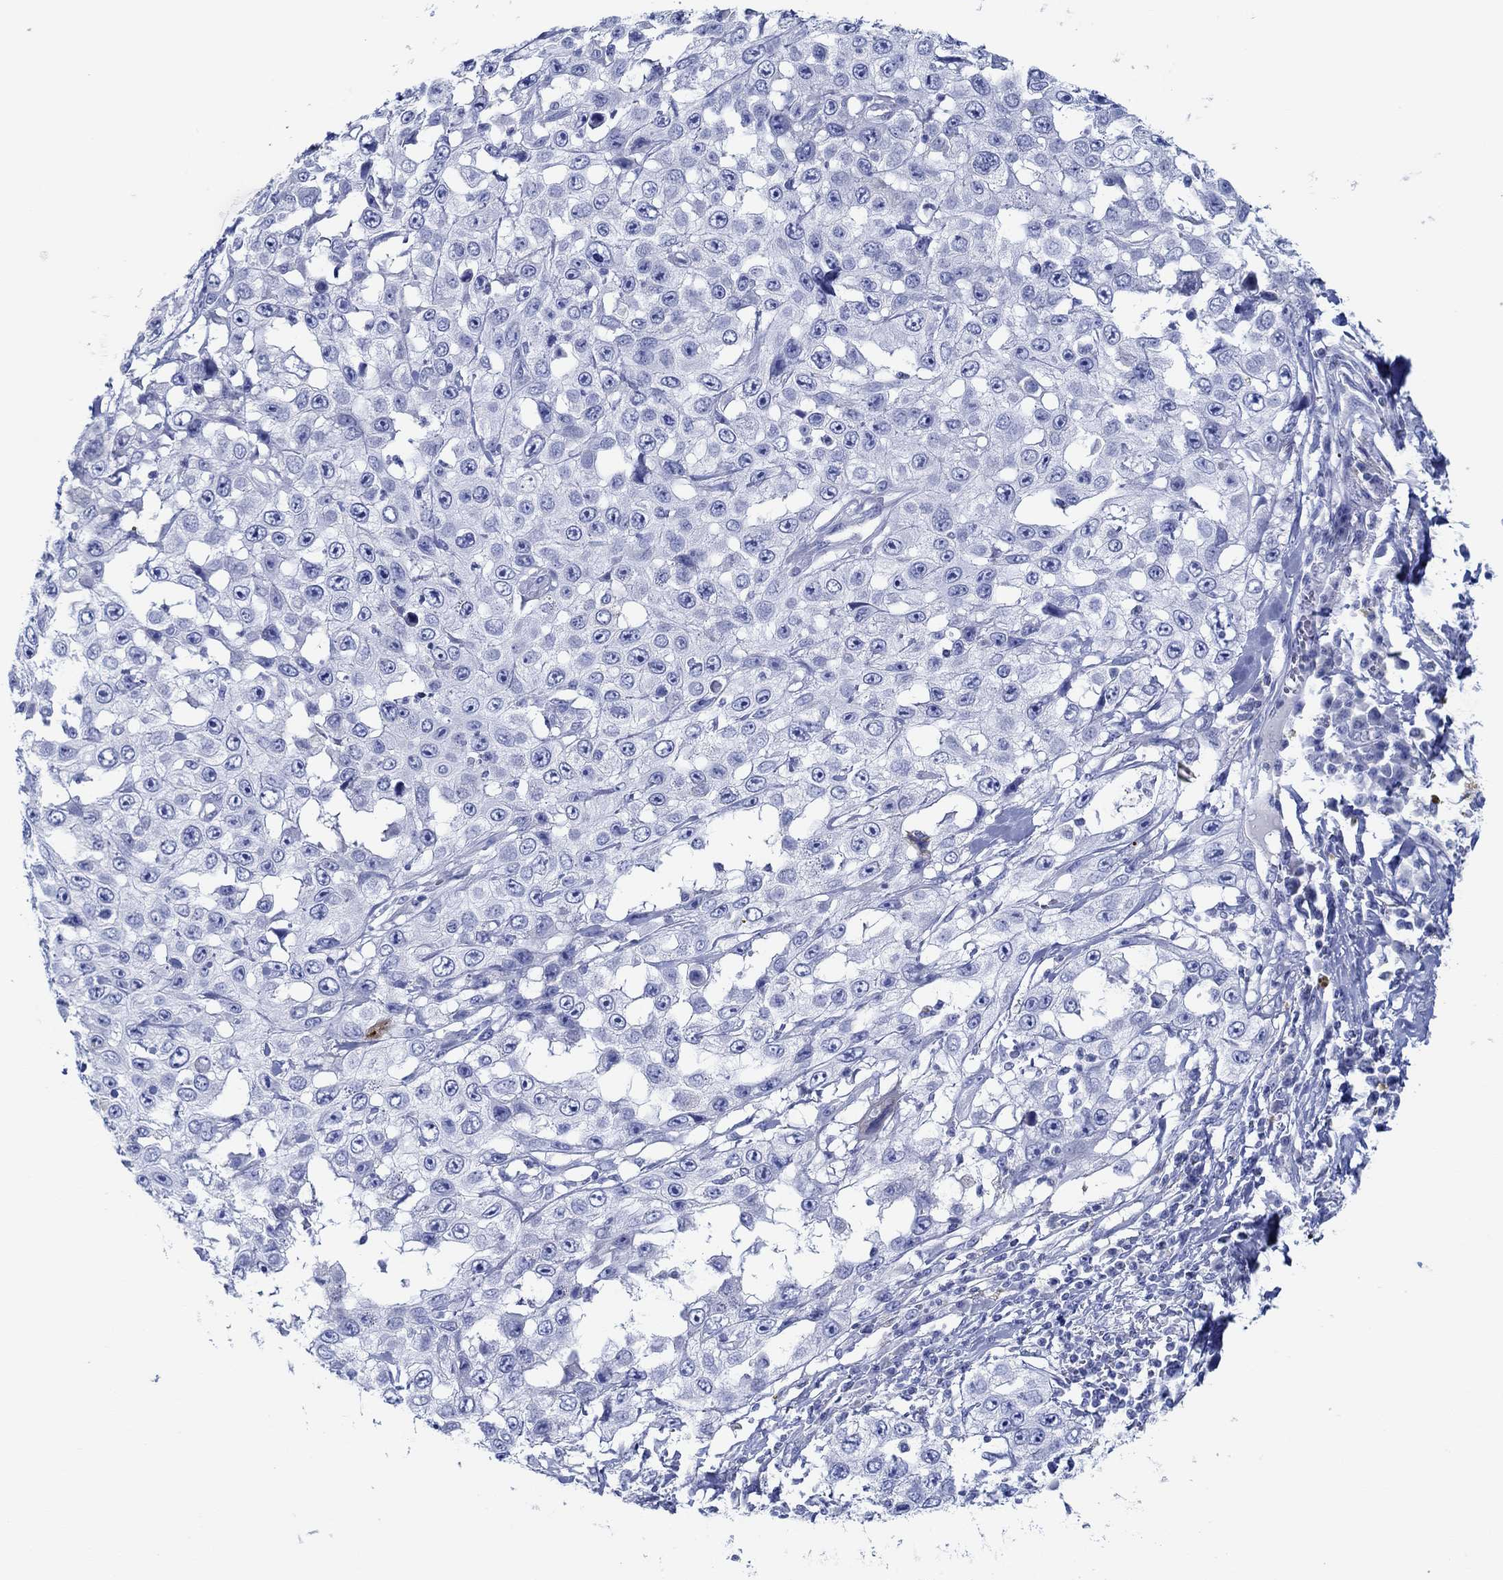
{"staining": {"intensity": "negative", "quantity": "none", "location": "none"}, "tissue": "skin cancer", "cell_type": "Tumor cells", "image_type": "cancer", "snomed": [{"axis": "morphology", "description": "Squamous cell carcinoma, NOS"}, {"axis": "topography", "description": "Skin"}], "caption": "Immunohistochemical staining of human skin cancer displays no significant staining in tumor cells. (DAB immunohistochemistry with hematoxylin counter stain).", "gene": "IGFBP6", "patient": {"sex": "male", "age": 82}}